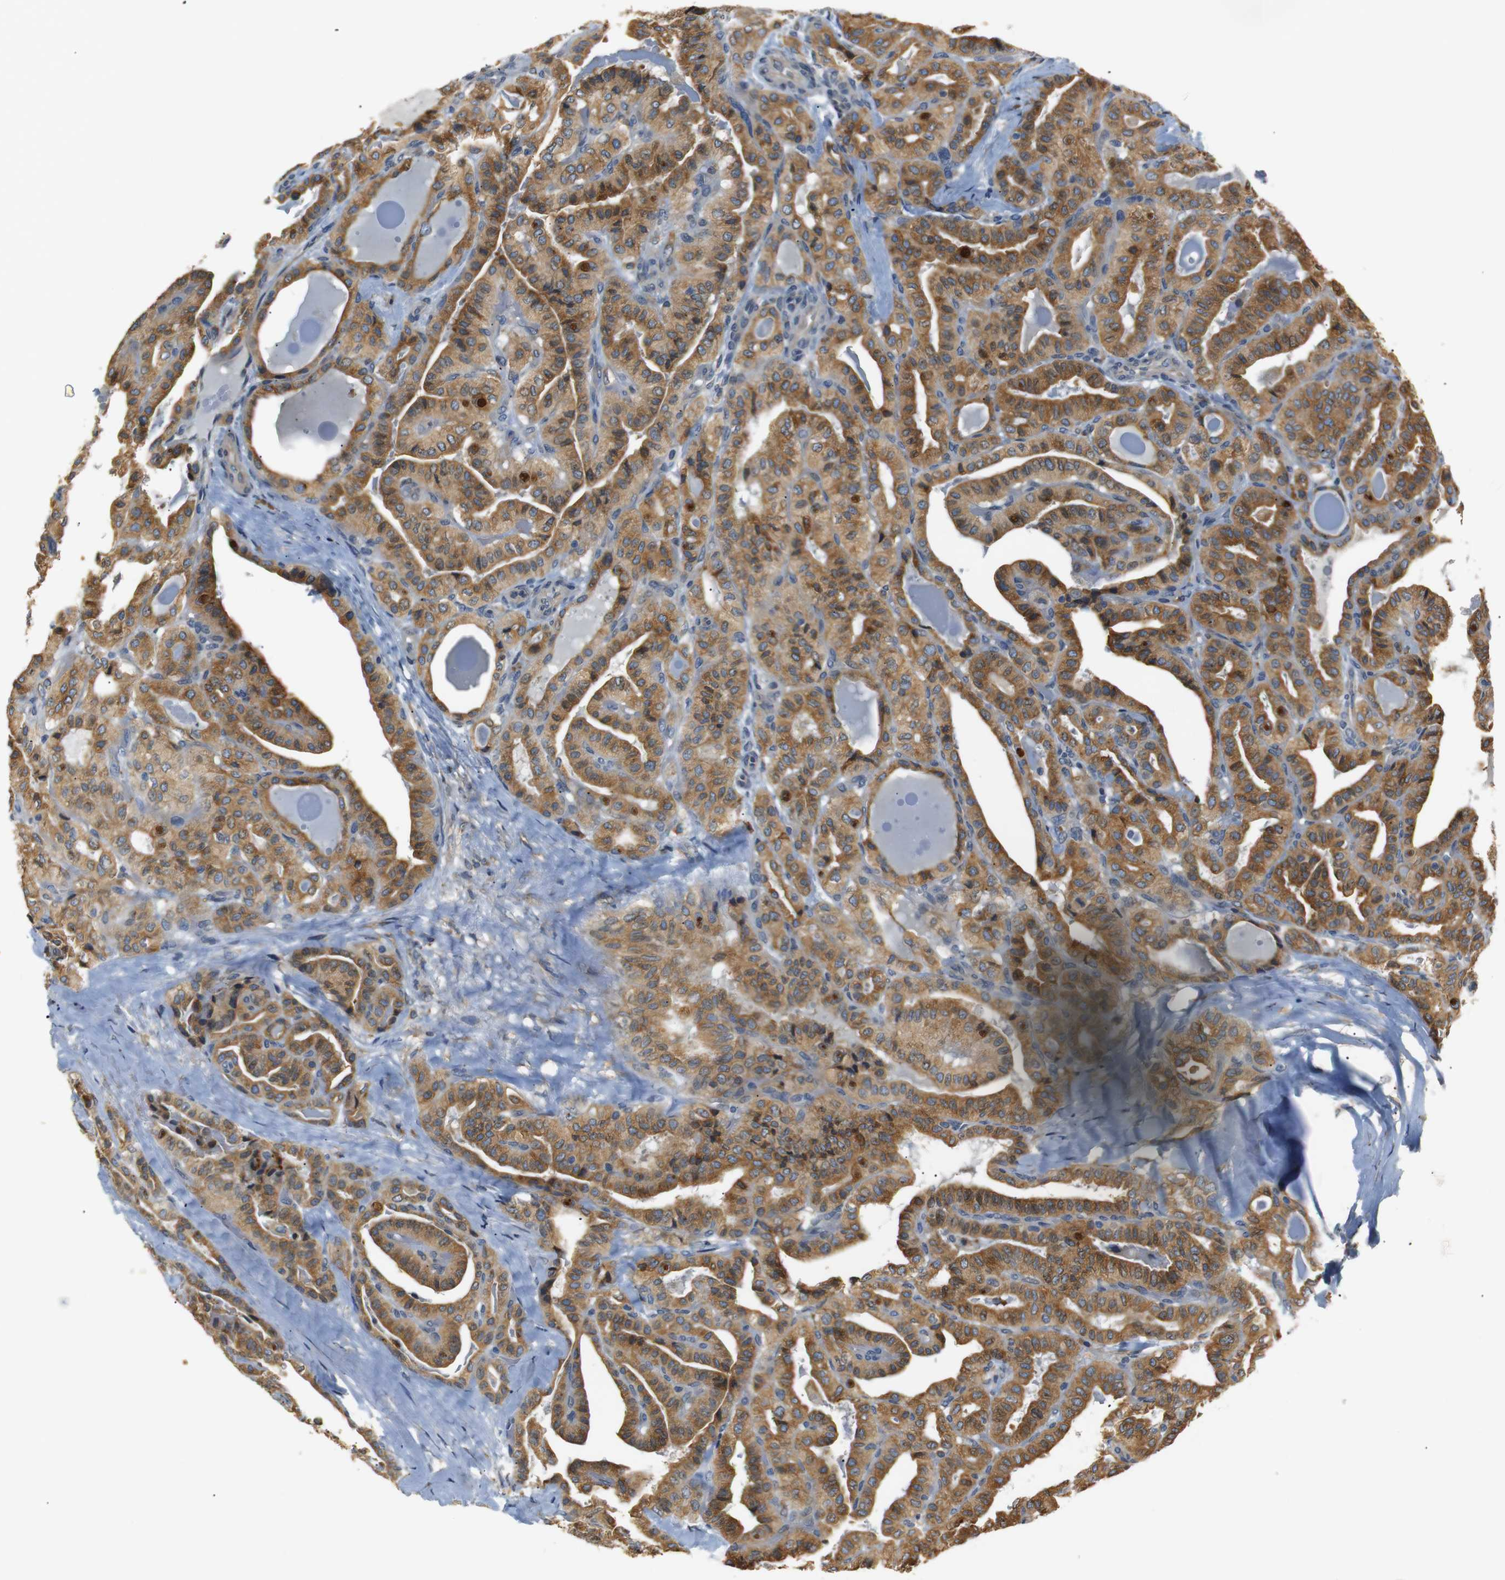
{"staining": {"intensity": "moderate", "quantity": ">75%", "location": "cytoplasmic/membranous"}, "tissue": "thyroid cancer", "cell_type": "Tumor cells", "image_type": "cancer", "snomed": [{"axis": "morphology", "description": "Papillary adenocarcinoma, NOS"}, {"axis": "topography", "description": "Thyroid gland"}], "caption": "This is an image of immunohistochemistry (IHC) staining of thyroid papillary adenocarcinoma, which shows moderate expression in the cytoplasmic/membranous of tumor cells.", "gene": "TMED2", "patient": {"sex": "male", "age": 77}}